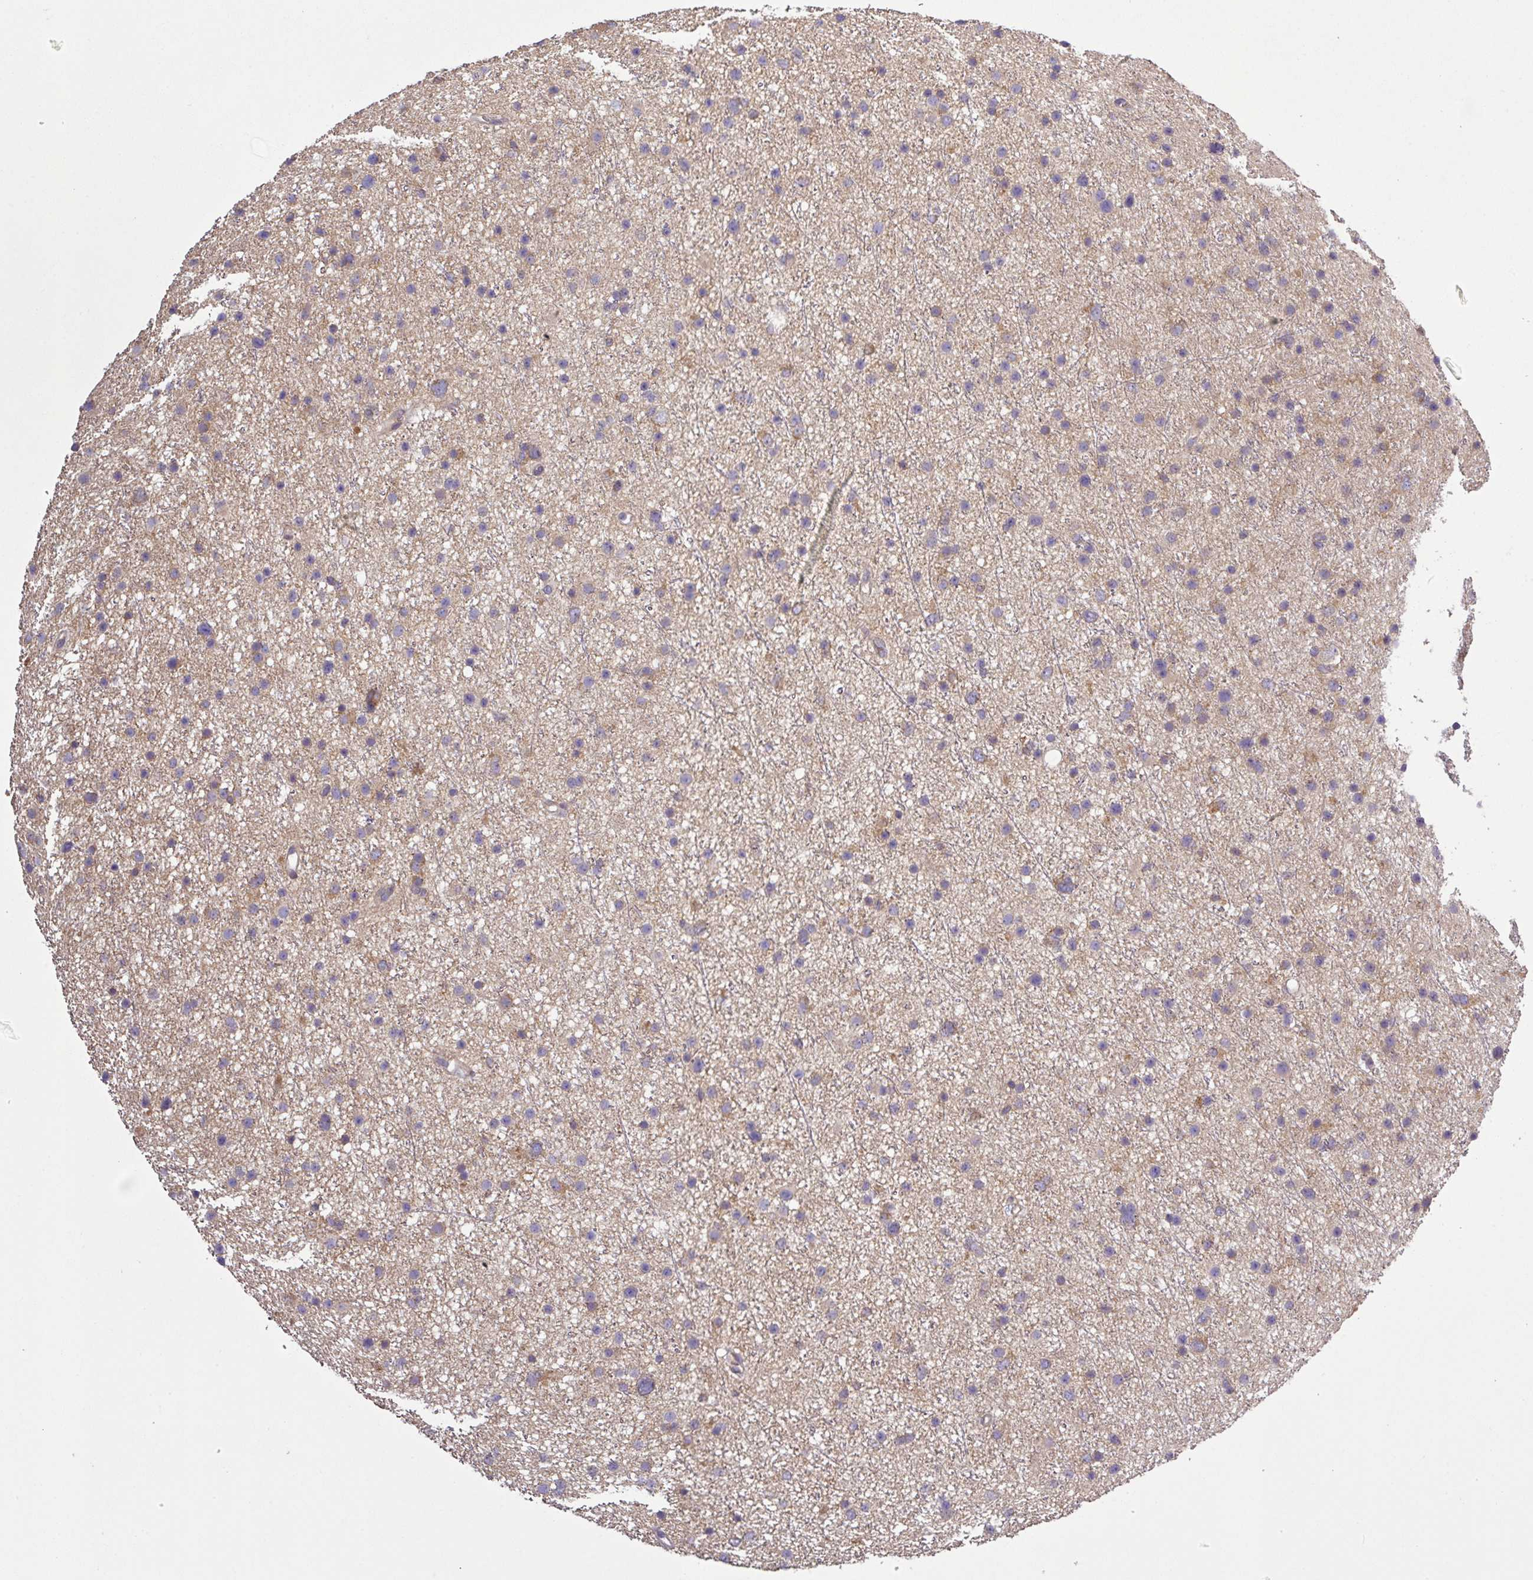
{"staining": {"intensity": "moderate", "quantity": "<25%", "location": "cytoplasmic/membranous"}, "tissue": "glioma", "cell_type": "Tumor cells", "image_type": "cancer", "snomed": [{"axis": "morphology", "description": "Glioma, malignant, Low grade"}, {"axis": "topography", "description": "Cerebral cortex"}], "caption": "Immunohistochemistry (DAB) staining of low-grade glioma (malignant) displays moderate cytoplasmic/membranous protein positivity in about <25% of tumor cells.", "gene": "LRRC74B", "patient": {"sex": "female", "age": 39}}